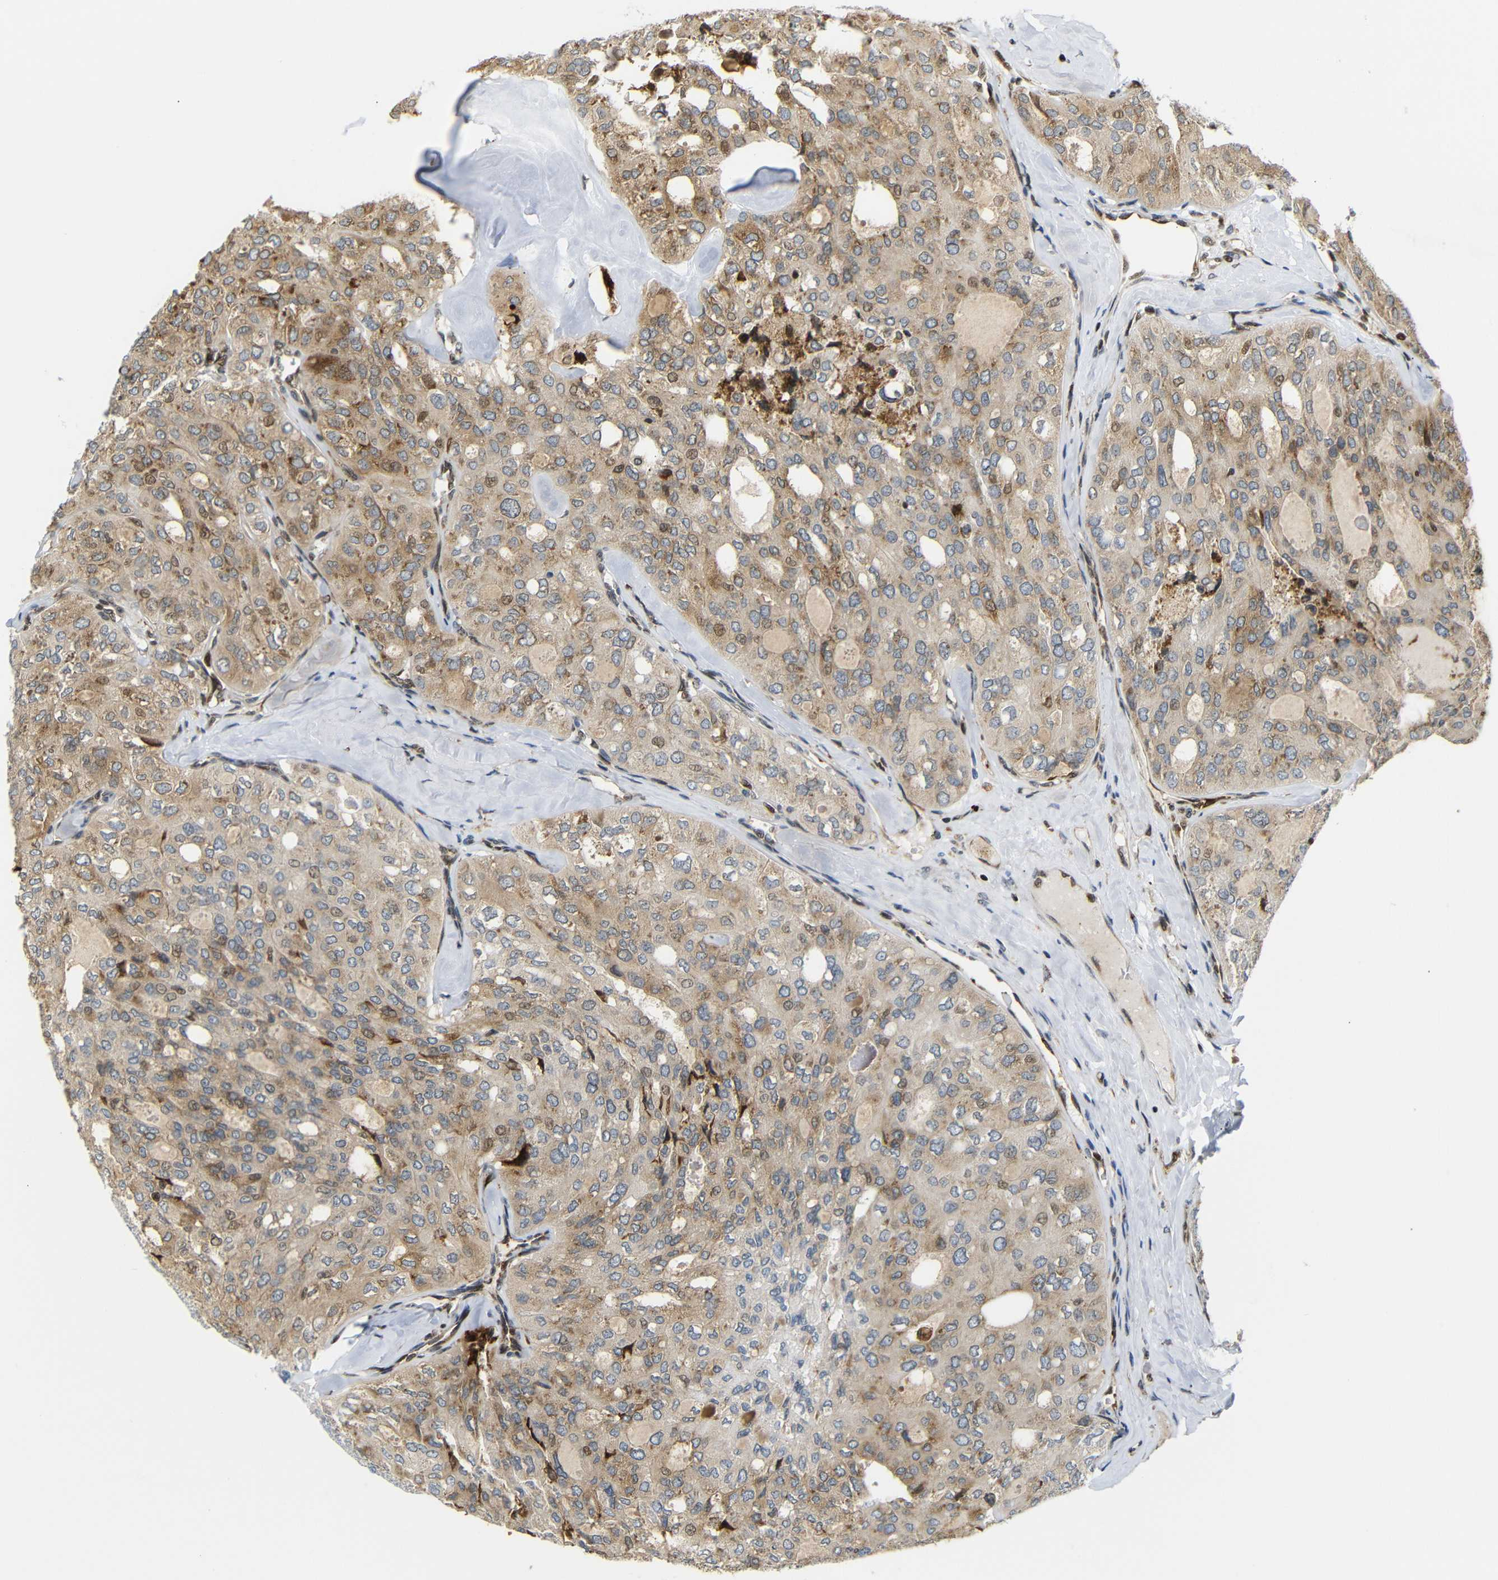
{"staining": {"intensity": "moderate", "quantity": ">75%", "location": "cytoplasmic/membranous,nuclear"}, "tissue": "thyroid cancer", "cell_type": "Tumor cells", "image_type": "cancer", "snomed": [{"axis": "morphology", "description": "Follicular adenoma carcinoma, NOS"}, {"axis": "topography", "description": "Thyroid gland"}], "caption": "Brown immunohistochemical staining in thyroid cancer displays moderate cytoplasmic/membranous and nuclear staining in approximately >75% of tumor cells.", "gene": "SPCS2", "patient": {"sex": "male", "age": 75}}